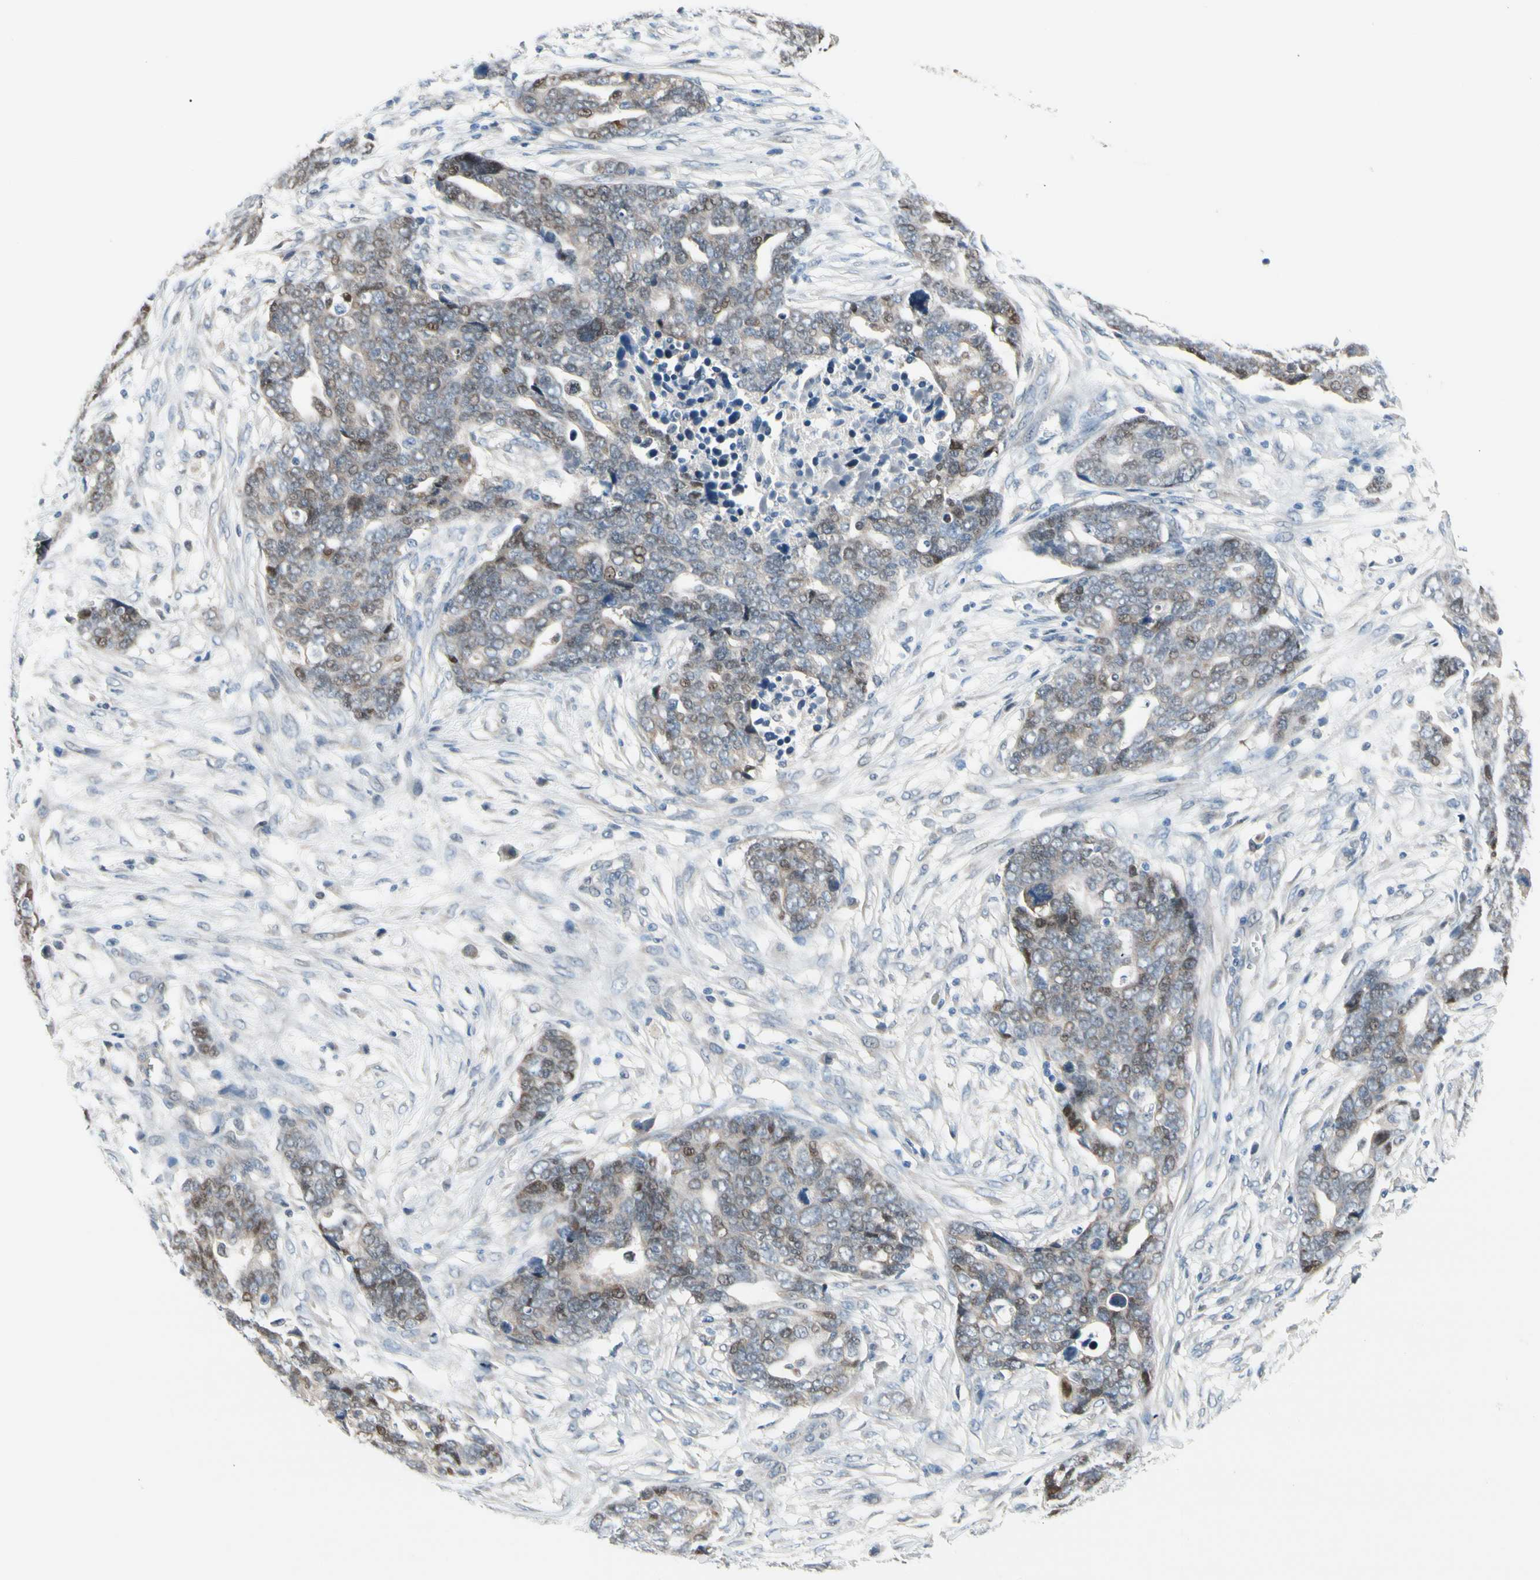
{"staining": {"intensity": "moderate", "quantity": "<25%", "location": "cytoplasmic/membranous,nuclear"}, "tissue": "ovarian cancer", "cell_type": "Tumor cells", "image_type": "cancer", "snomed": [{"axis": "morphology", "description": "Normal tissue, NOS"}, {"axis": "morphology", "description": "Cystadenocarcinoma, serous, NOS"}, {"axis": "topography", "description": "Fallopian tube"}, {"axis": "topography", "description": "Ovary"}], "caption": "About <25% of tumor cells in ovarian cancer reveal moderate cytoplasmic/membranous and nuclear protein expression as visualized by brown immunohistochemical staining.", "gene": "CFAP36", "patient": {"sex": "female", "age": 56}}